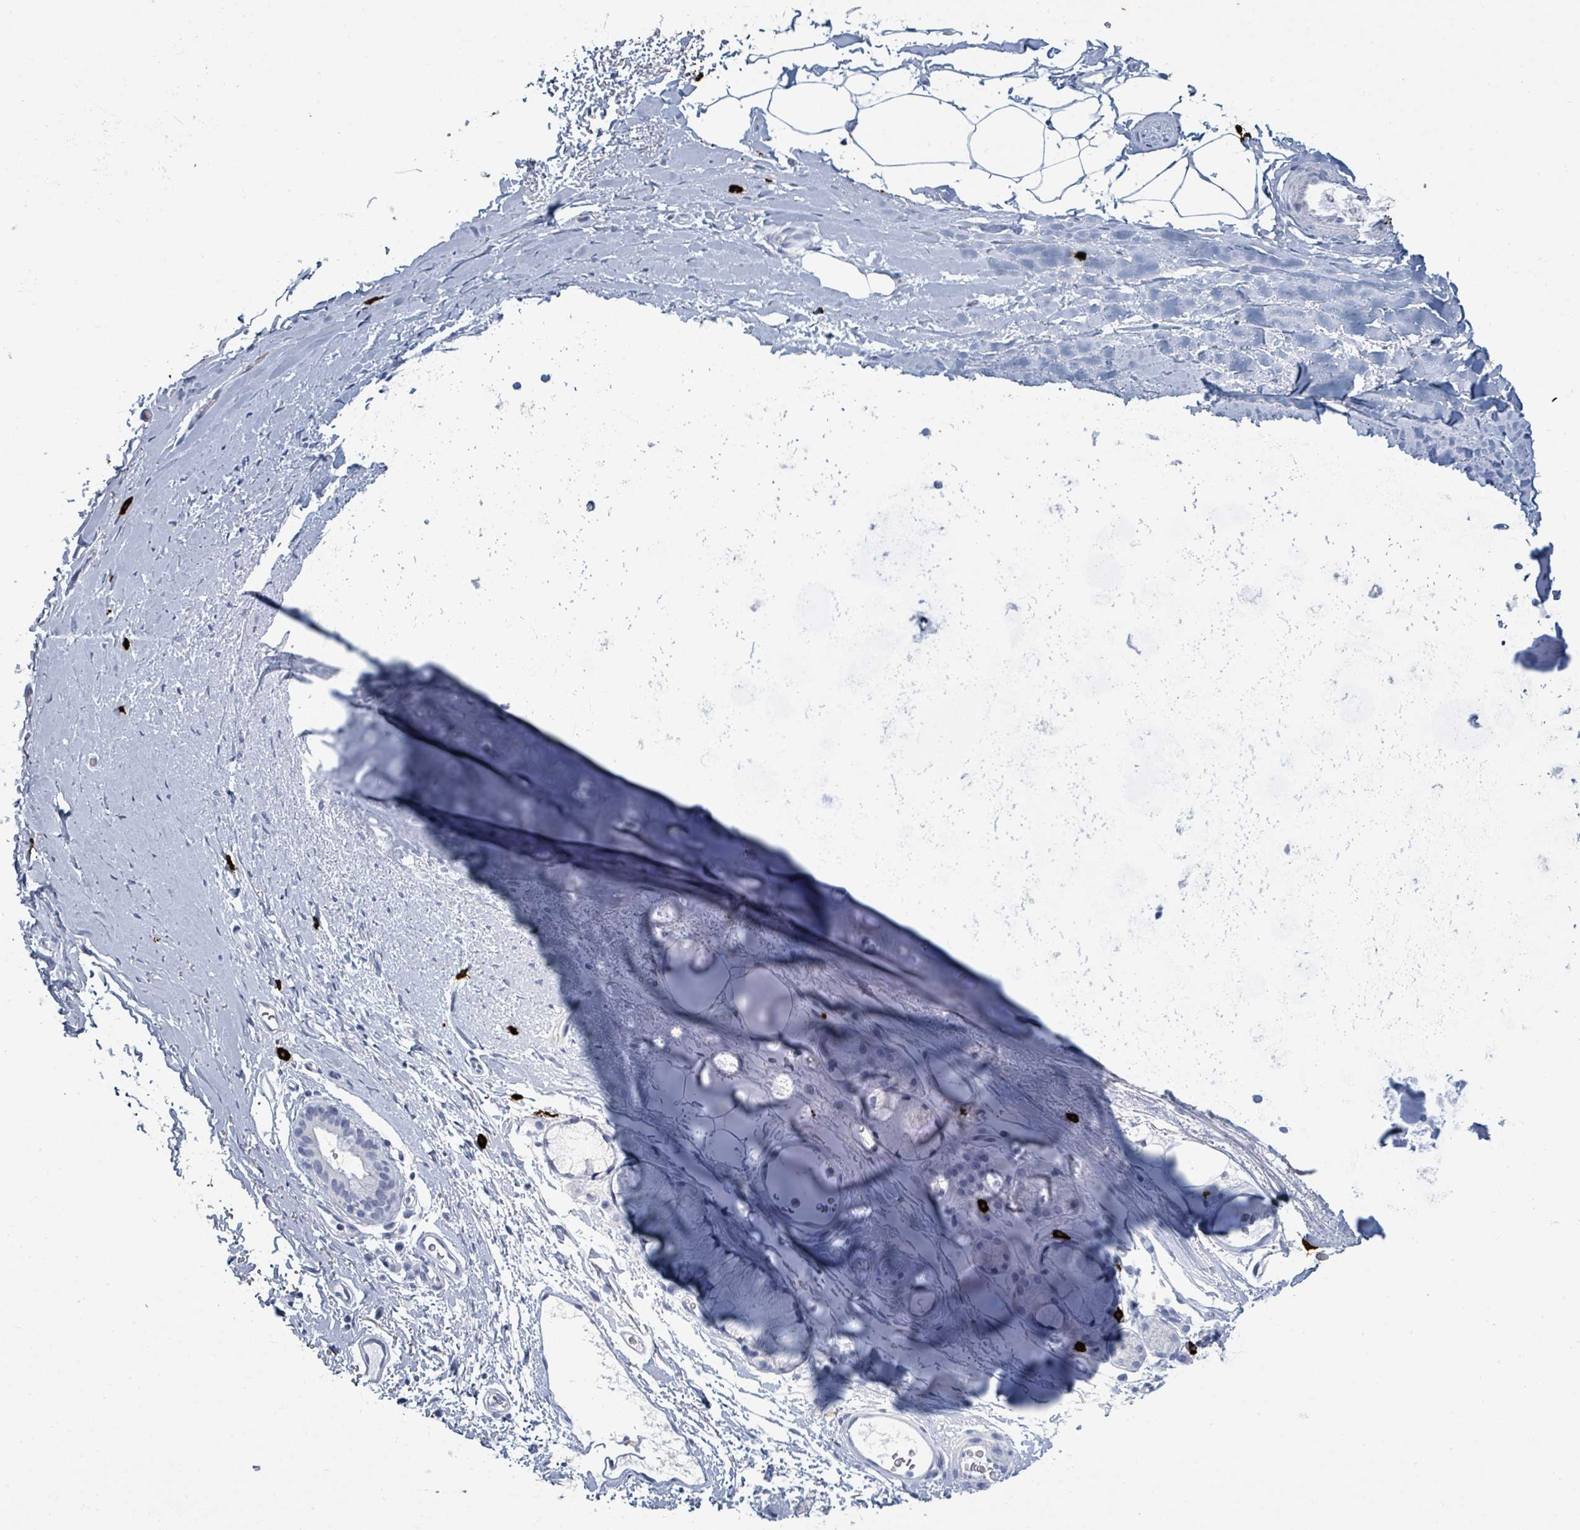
{"staining": {"intensity": "negative", "quantity": "none", "location": "none"}, "tissue": "adipose tissue", "cell_type": "Adipocytes", "image_type": "normal", "snomed": [{"axis": "morphology", "description": "Normal tissue, NOS"}, {"axis": "topography", "description": "Cartilage tissue"}, {"axis": "topography", "description": "Bronchus"}], "caption": "IHC histopathology image of benign adipose tissue: adipose tissue stained with DAB demonstrates no significant protein expression in adipocytes.", "gene": "VPS13D", "patient": {"sex": "female", "age": 72}}